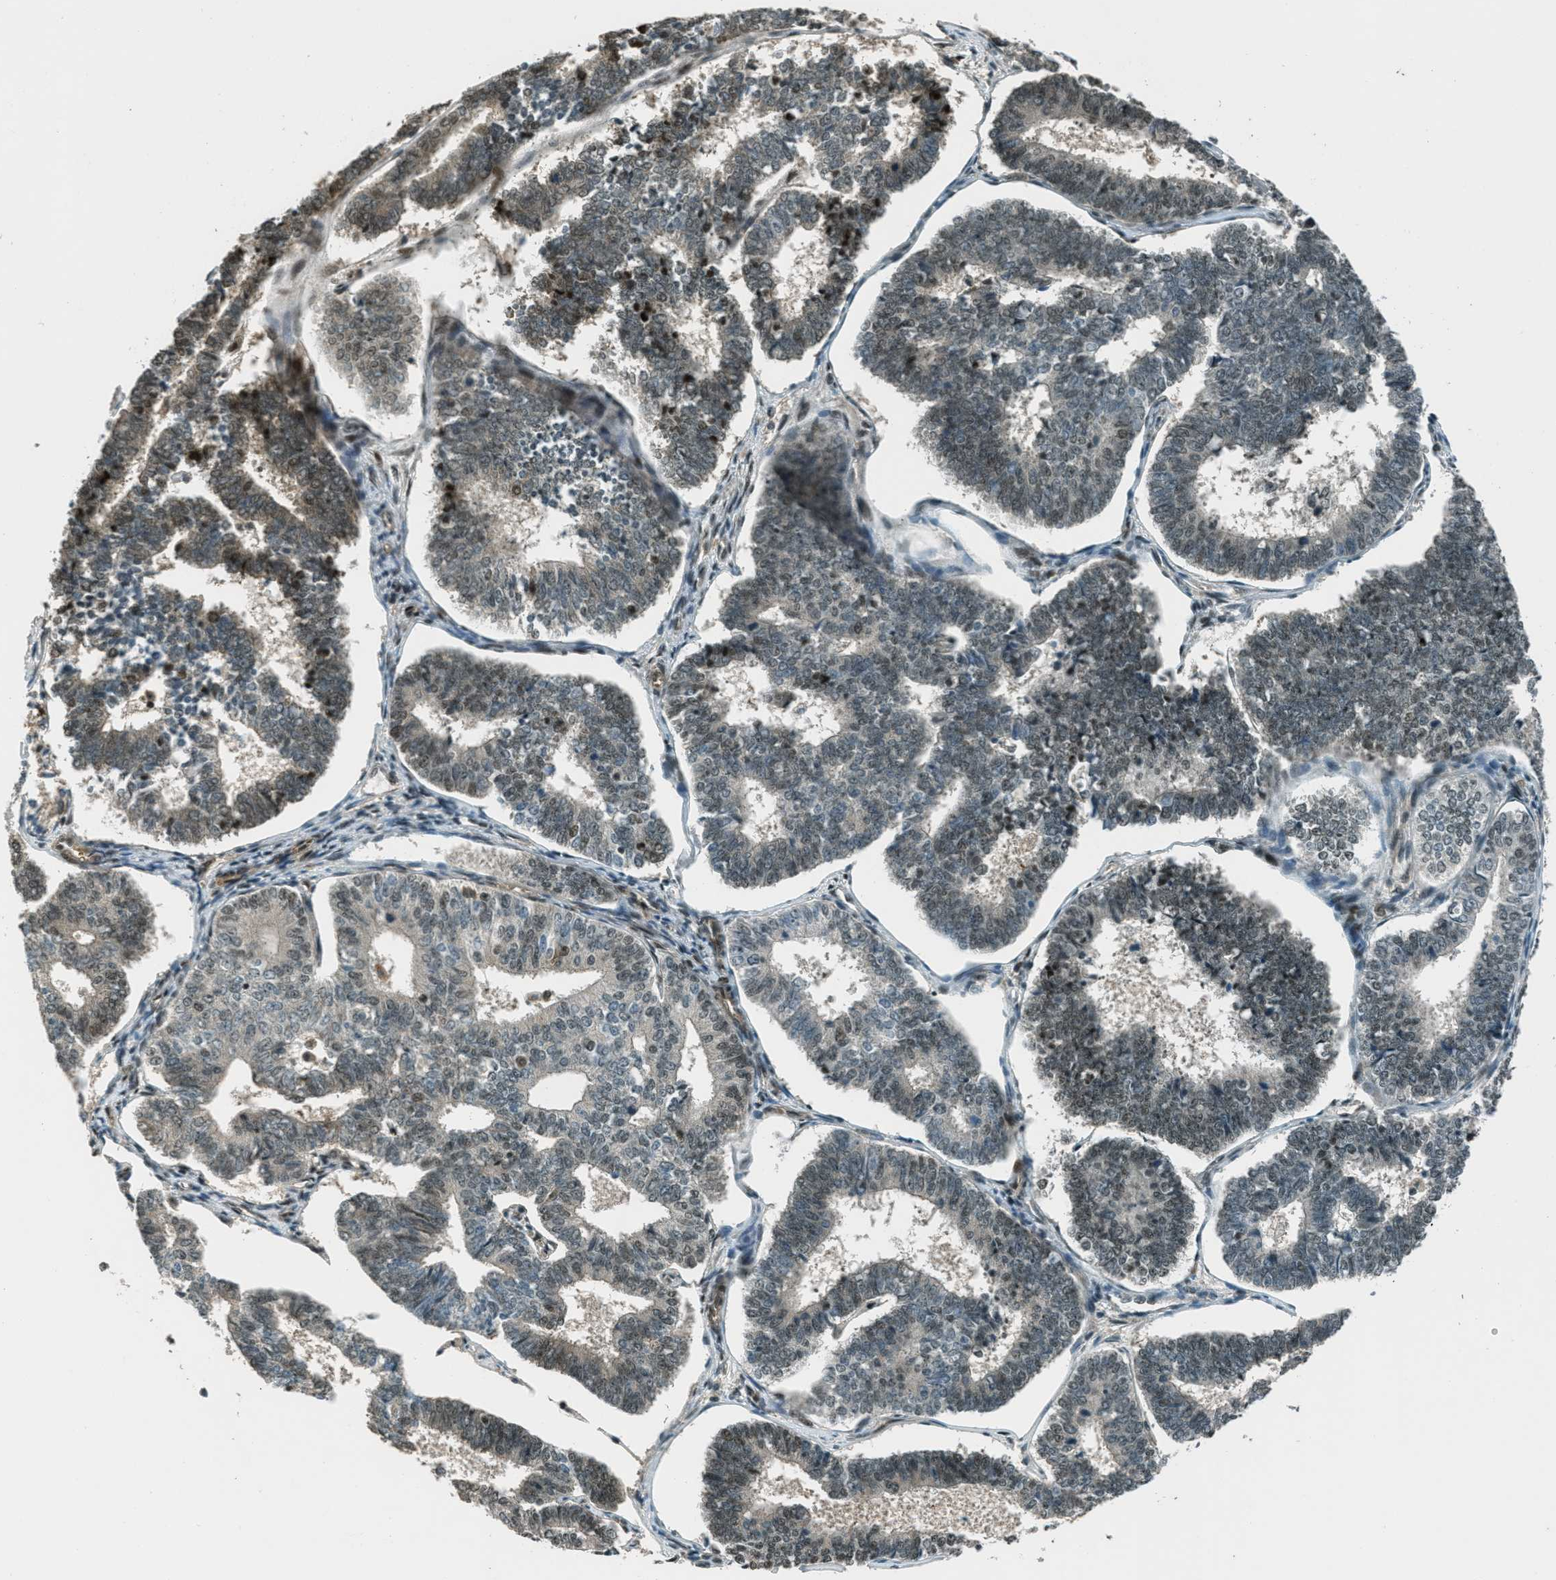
{"staining": {"intensity": "weak", "quantity": "25%-75%", "location": "cytoplasmic/membranous,nuclear"}, "tissue": "endometrial cancer", "cell_type": "Tumor cells", "image_type": "cancer", "snomed": [{"axis": "morphology", "description": "Adenocarcinoma, NOS"}, {"axis": "topography", "description": "Endometrium"}], "caption": "Weak cytoplasmic/membranous and nuclear protein expression is identified in approximately 25%-75% of tumor cells in adenocarcinoma (endometrial). The staining was performed using DAB to visualize the protein expression in brown, while the nuclei were stained in blue with hematoxylin (Magnification: 20x).", "gene": "FOXM1", "patient": {"sex": "female", "age": 70}}